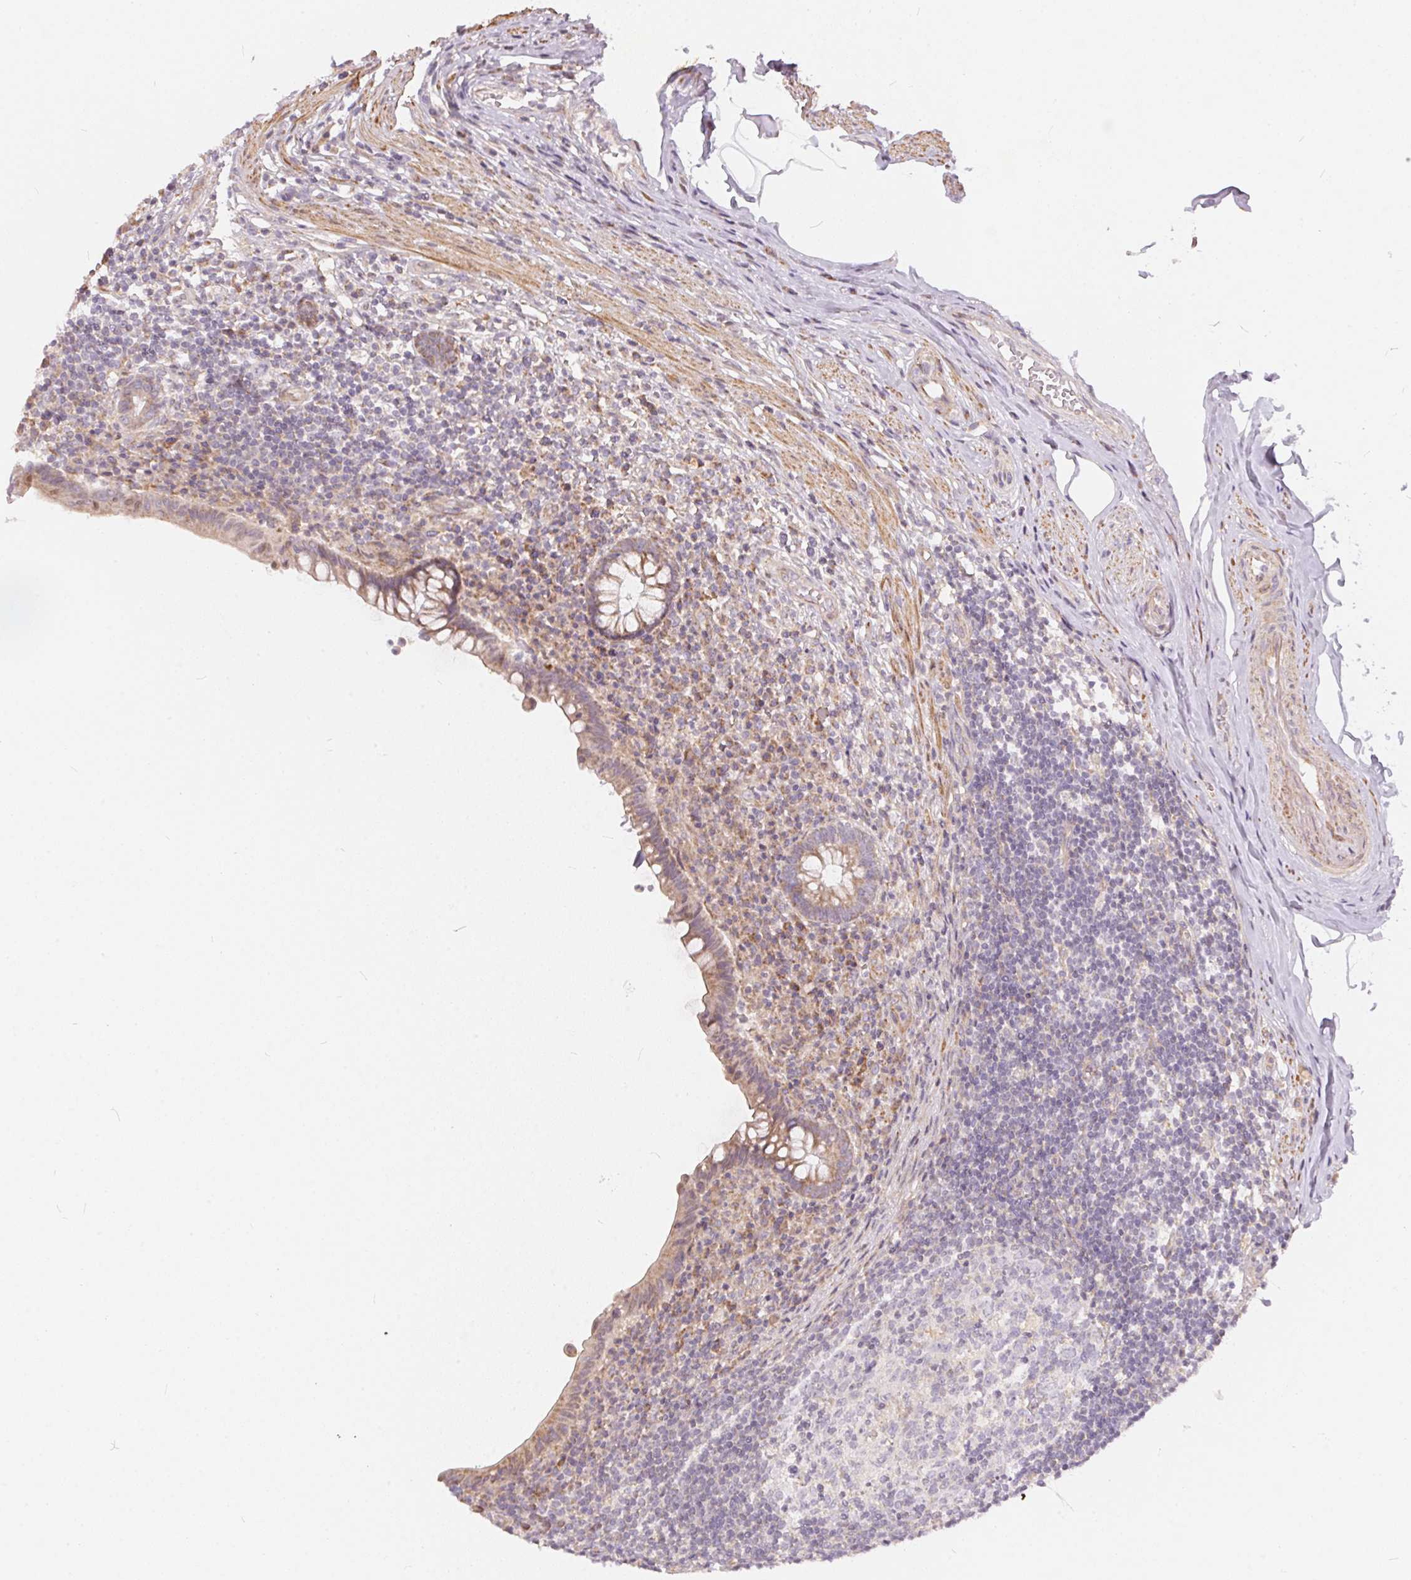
{"staining": {"intensity": "weak", "quantity": ">75%", "location": "cytoplasmic/membranous"}, "tissue": "appendix", "cell_type": "Glandular cells", "image_type": "normal", "snomed": [{"axis": "morphology", "description": "Normal tissue, NOS"}, {"axis": "topography", "description": "Appendix"}], "caption": "DAB (3,3'-diaminobenzidine) immunohistochemical staining of benign human appendix exhibits weak cytoplasmic/membranous protein expression in approximately >75% of glandular cells.", "gene": "VWA5B2", "patient": {"sex": "female", "age": 56}}